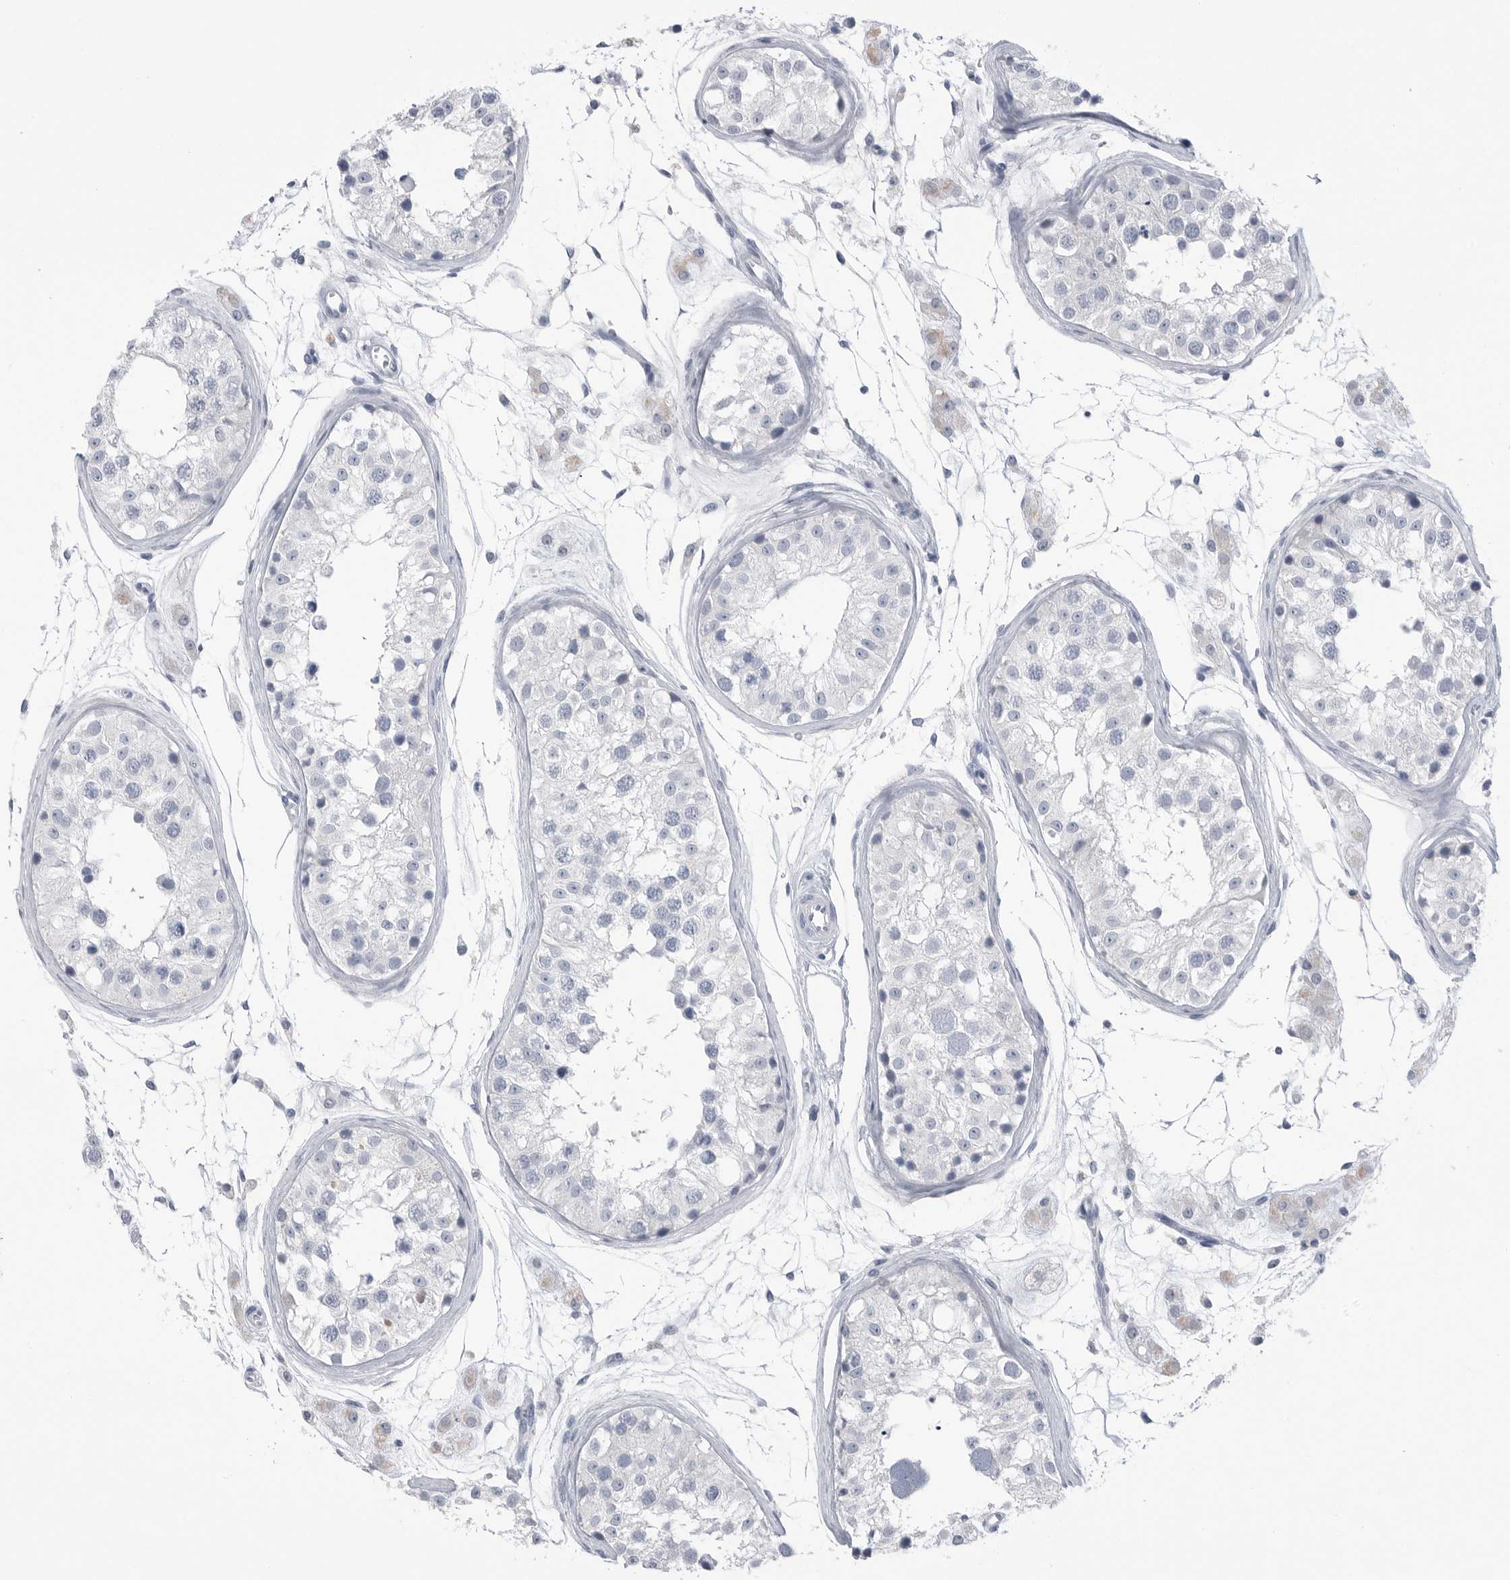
{"staining": {"intensity": "negative", "quantity": "none", "location": "none"}, "tissue": "testis", "cell_type": "Cells in seminiferous ducts", "image_type": "normal", "snomed": [{"axis": "morphology", "description": "Normal tissue, NOS"}, {"axis": "morphology", "description": "Adenocarcinoma, metastatic, NOS"}, {"axis": "topography", "description": "Testis"}], "caption": "There is no significant expression in cells in seminiferous ducts of testis. Brightfield microscopy of IHC stained with DAB (brown) and hematoxylin (blue), captured at high magnification.", "gene": "ABHD12", "patient": {"sex": "male", "age": 26}}